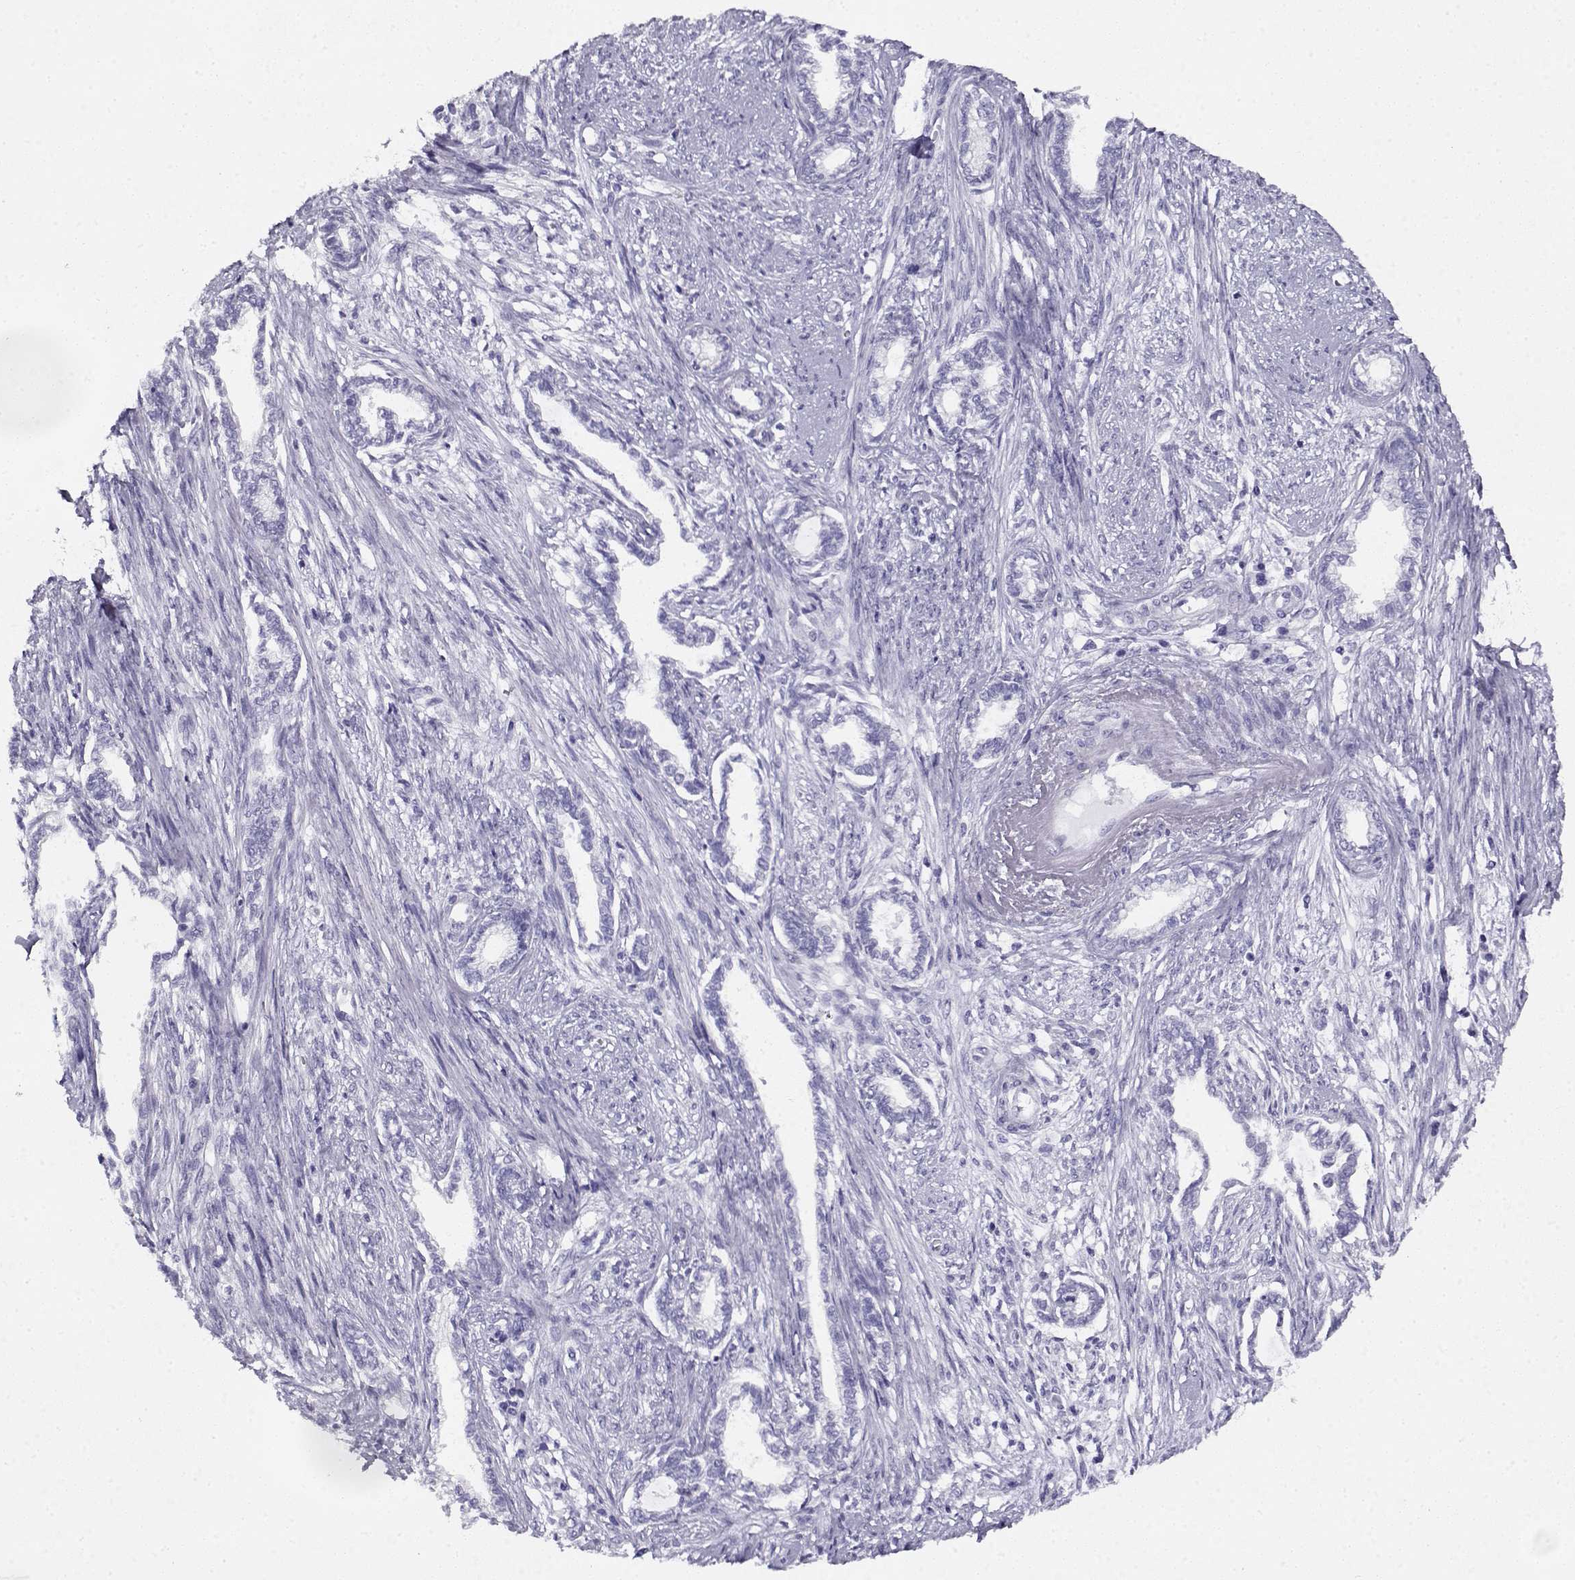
{"staining": {"intensity": "negative", "quantity": "none", "location": "none"}, "tissue": "cervical cancer", "cell_type": "Tumor cells", "image_type": "cancer", "snomed": [{"axis": "morphology", "description": "Adenocarcinoma, NOS"}, {"axis": "topography", "description": "Cervix"}], "caption": "Tumor cells are negative for protein expression in human cervical cancer. (Brightfield microscopy of DAB IHC at high magnification).", "gene": "CABS1", "patient": {"sex": "female", "age": 62}}